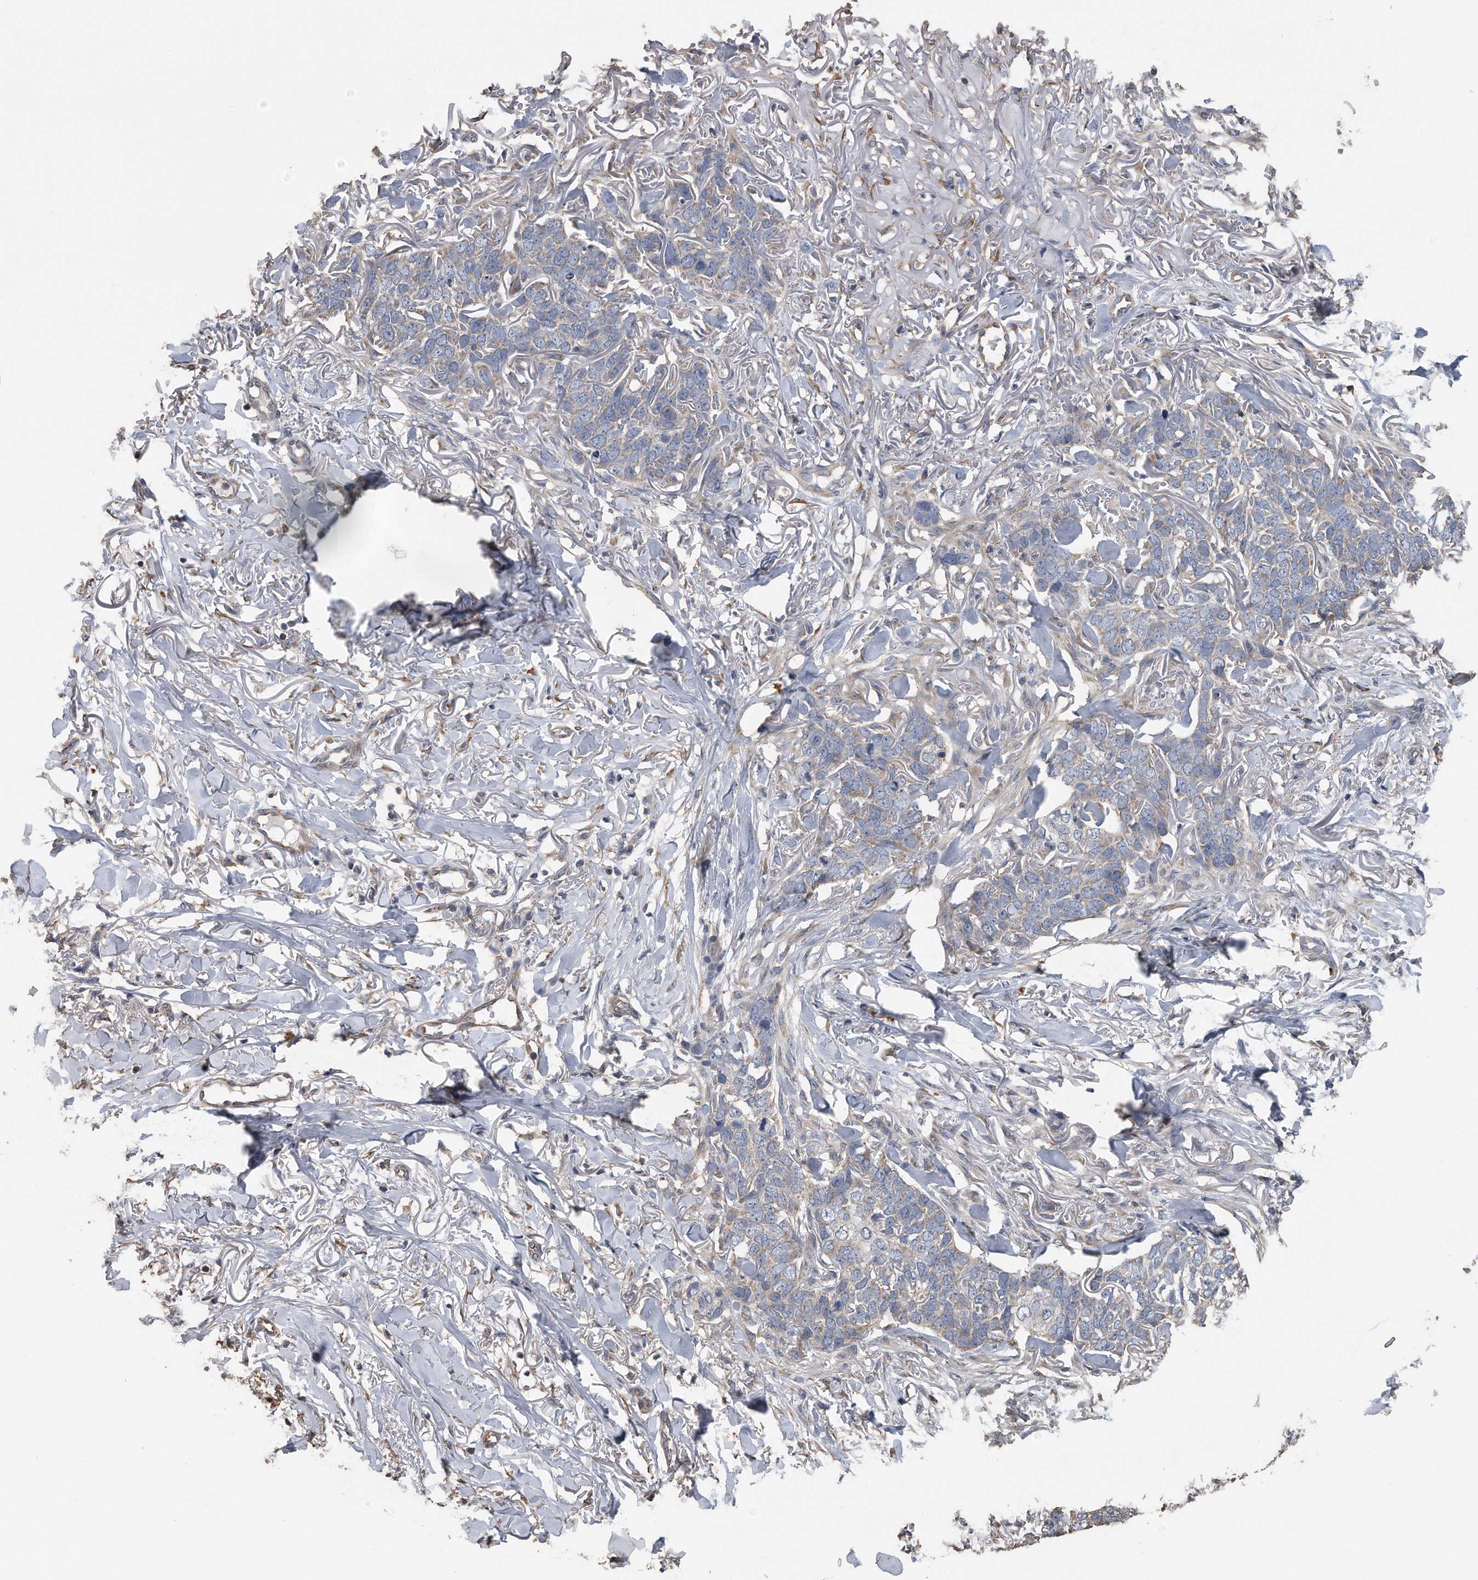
{"staining": {"intensity": "negative", "quantity": "none", "location": "none"}, "tissue": "skin cancer", "cell_type": "Tumor cells", "image_type": "cancer", "snomed": [{"axis": "morphology", "description": "Normal tissue, NOS"}, {"axis": "morphology", "description": "Basal cell carcinoma"}, {"axis": "topography", "description": "Skin"}], "caption": "This is a image of IHC staining of basal cell carcinoma (skin), which shows no staining in tumor cells.", "gene": "PCLO", "patient": {"sex": "male", "age": 77}}